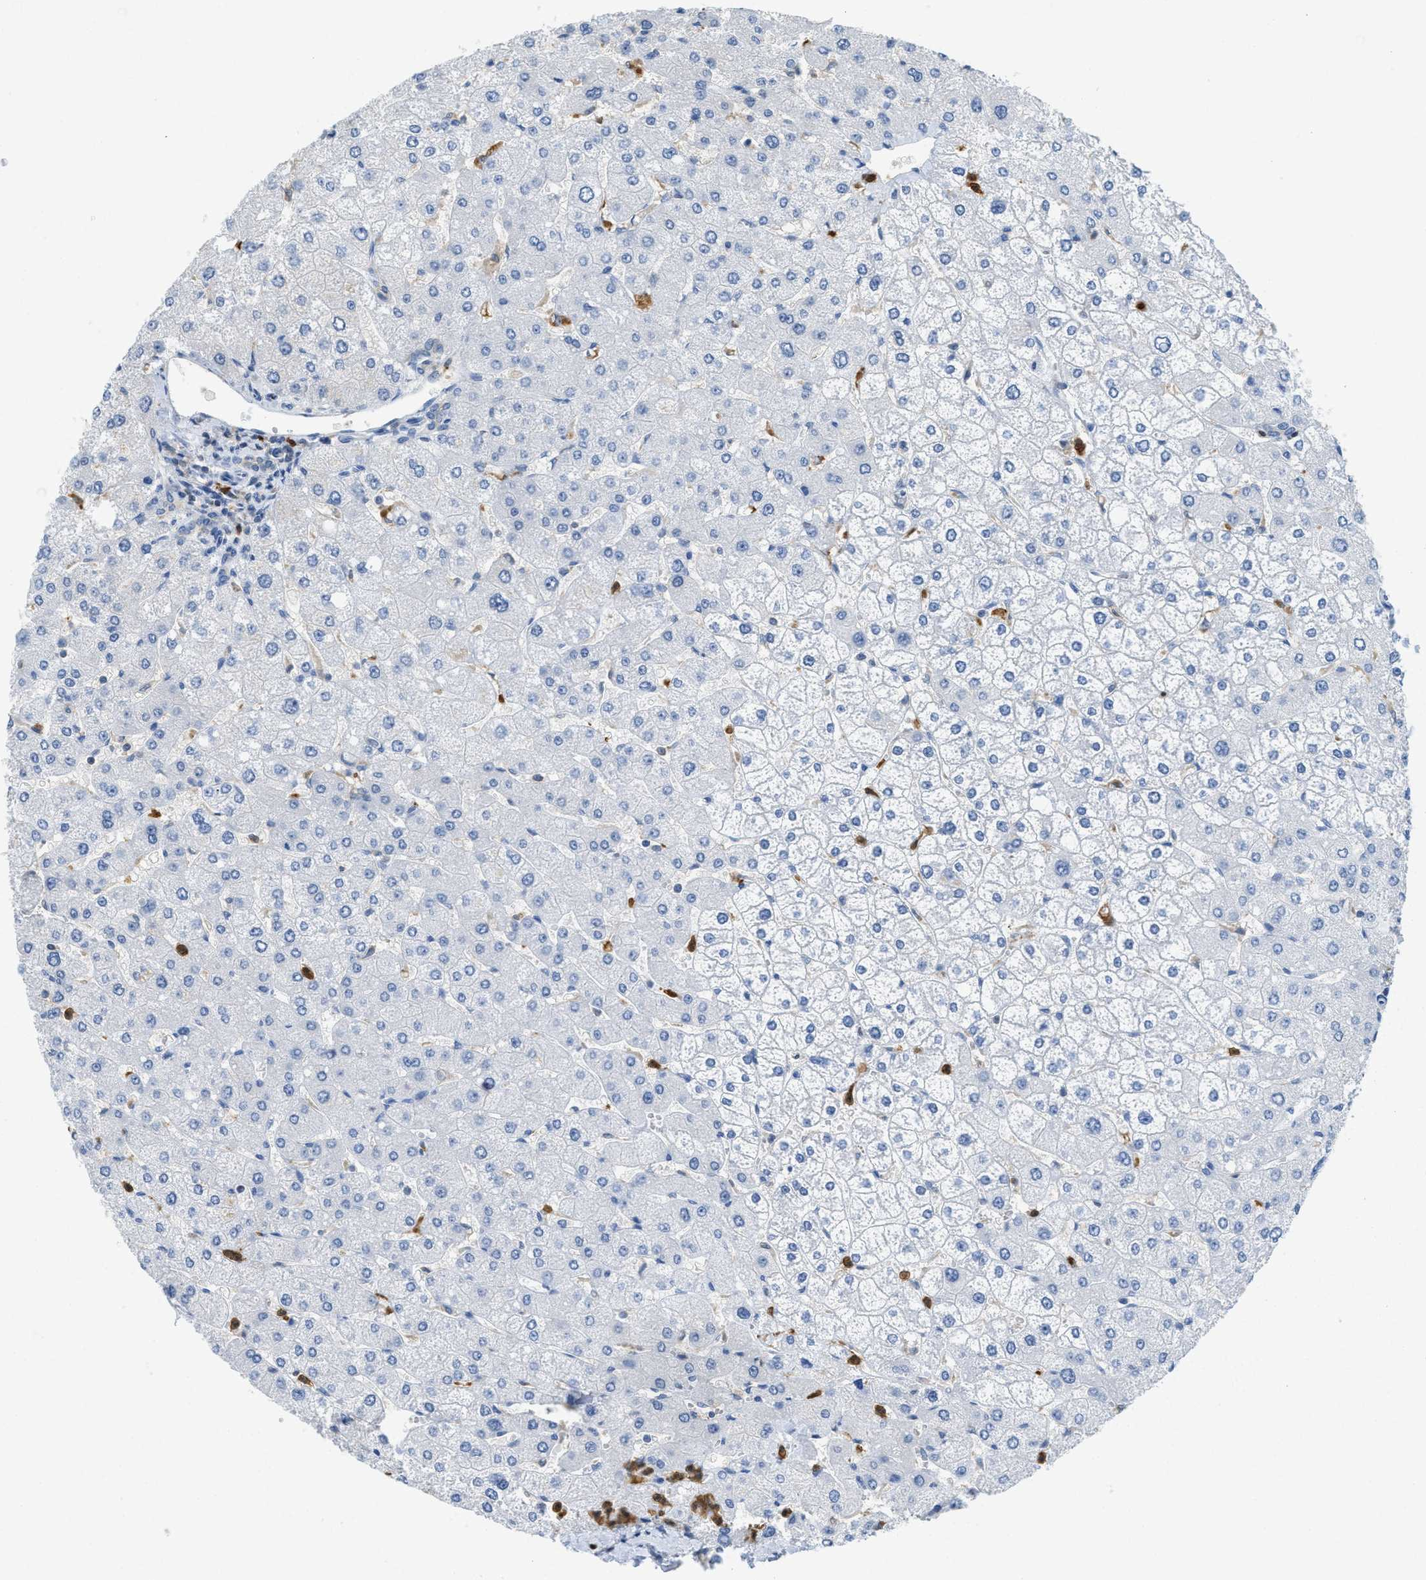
{"staining": {"intensity": "negative", "quantity": "none", "location": "none"}, "tissue": "liver", "cell_type": "Cholangiocytes", "image_type": "normal", "snomed": [{"axis": "morphology", "description": "Normal tissue, NOS"}, {"axis": "topography", "description": "Liver"}], "caption": "High power microscopy histopathology image of an IHC photomicrograph of benign liver, revealing no significant expression in cholangiocytes. Nuclei are stained in blue.", "gene": "SERPINB1", "patient": {"sex": "male", "age": 55}}